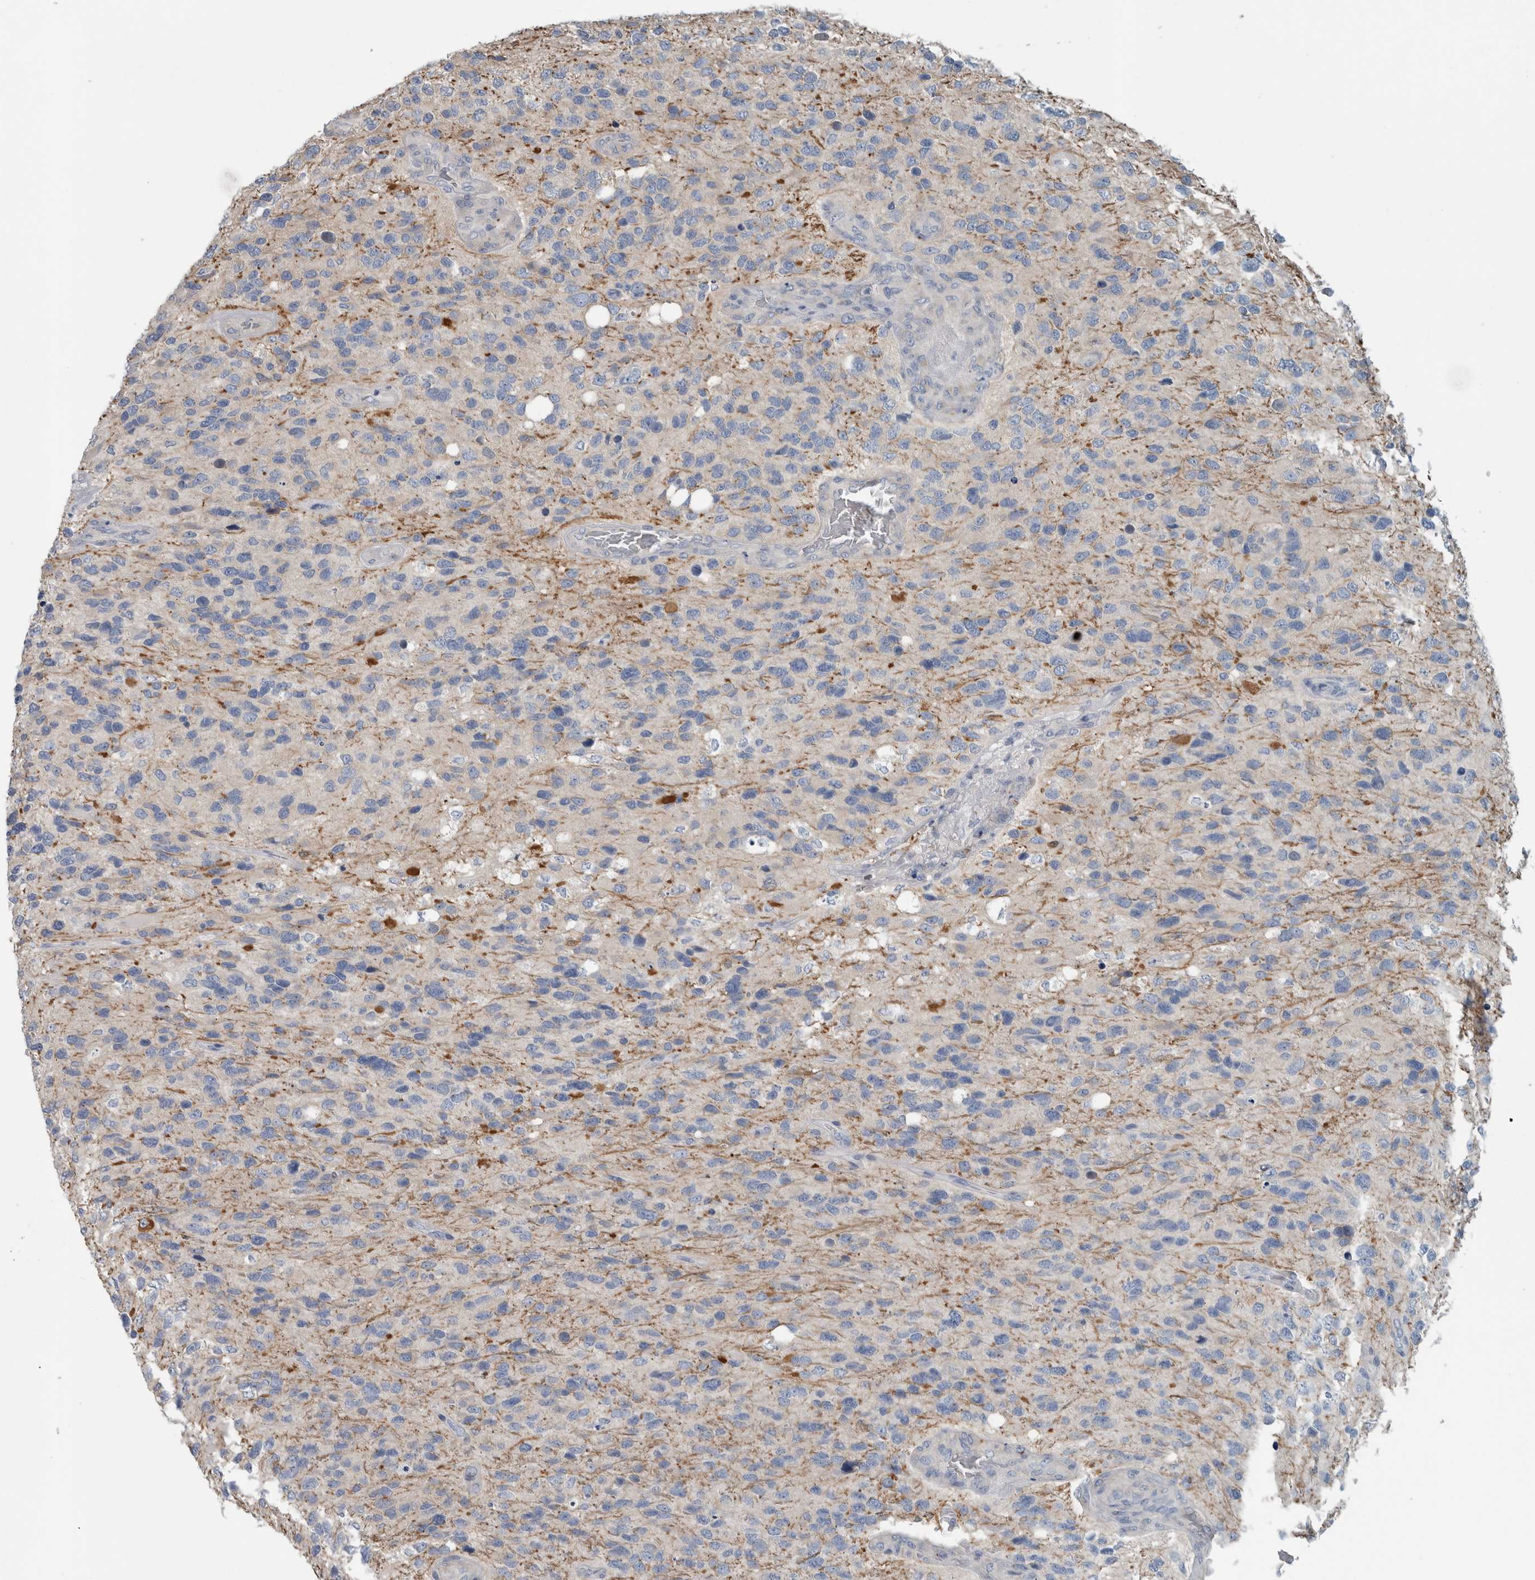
{"staining": {"intensity": "negative", "quantity": "none", "location": "none"}, "tissue": "glioma", "cell_type": "Tumor cells", "image_type": "cancer", "snomed": [{"axis": "morphology", "description": "Glioma, malignant, High grade"}, {"axis": "topography", "description": "Brain"}], "caption": "Histopathology image shows no protein positivity in tumor cells of glioma tissue. Brightfield microscopy of IHC stained with DAB (3,3'-diaminobenzidine) (brown) and hematoxylin (blue), captured at high magnification.", "gene": "SH3GL2", "patient": {"sex": "female", "age": 58}}